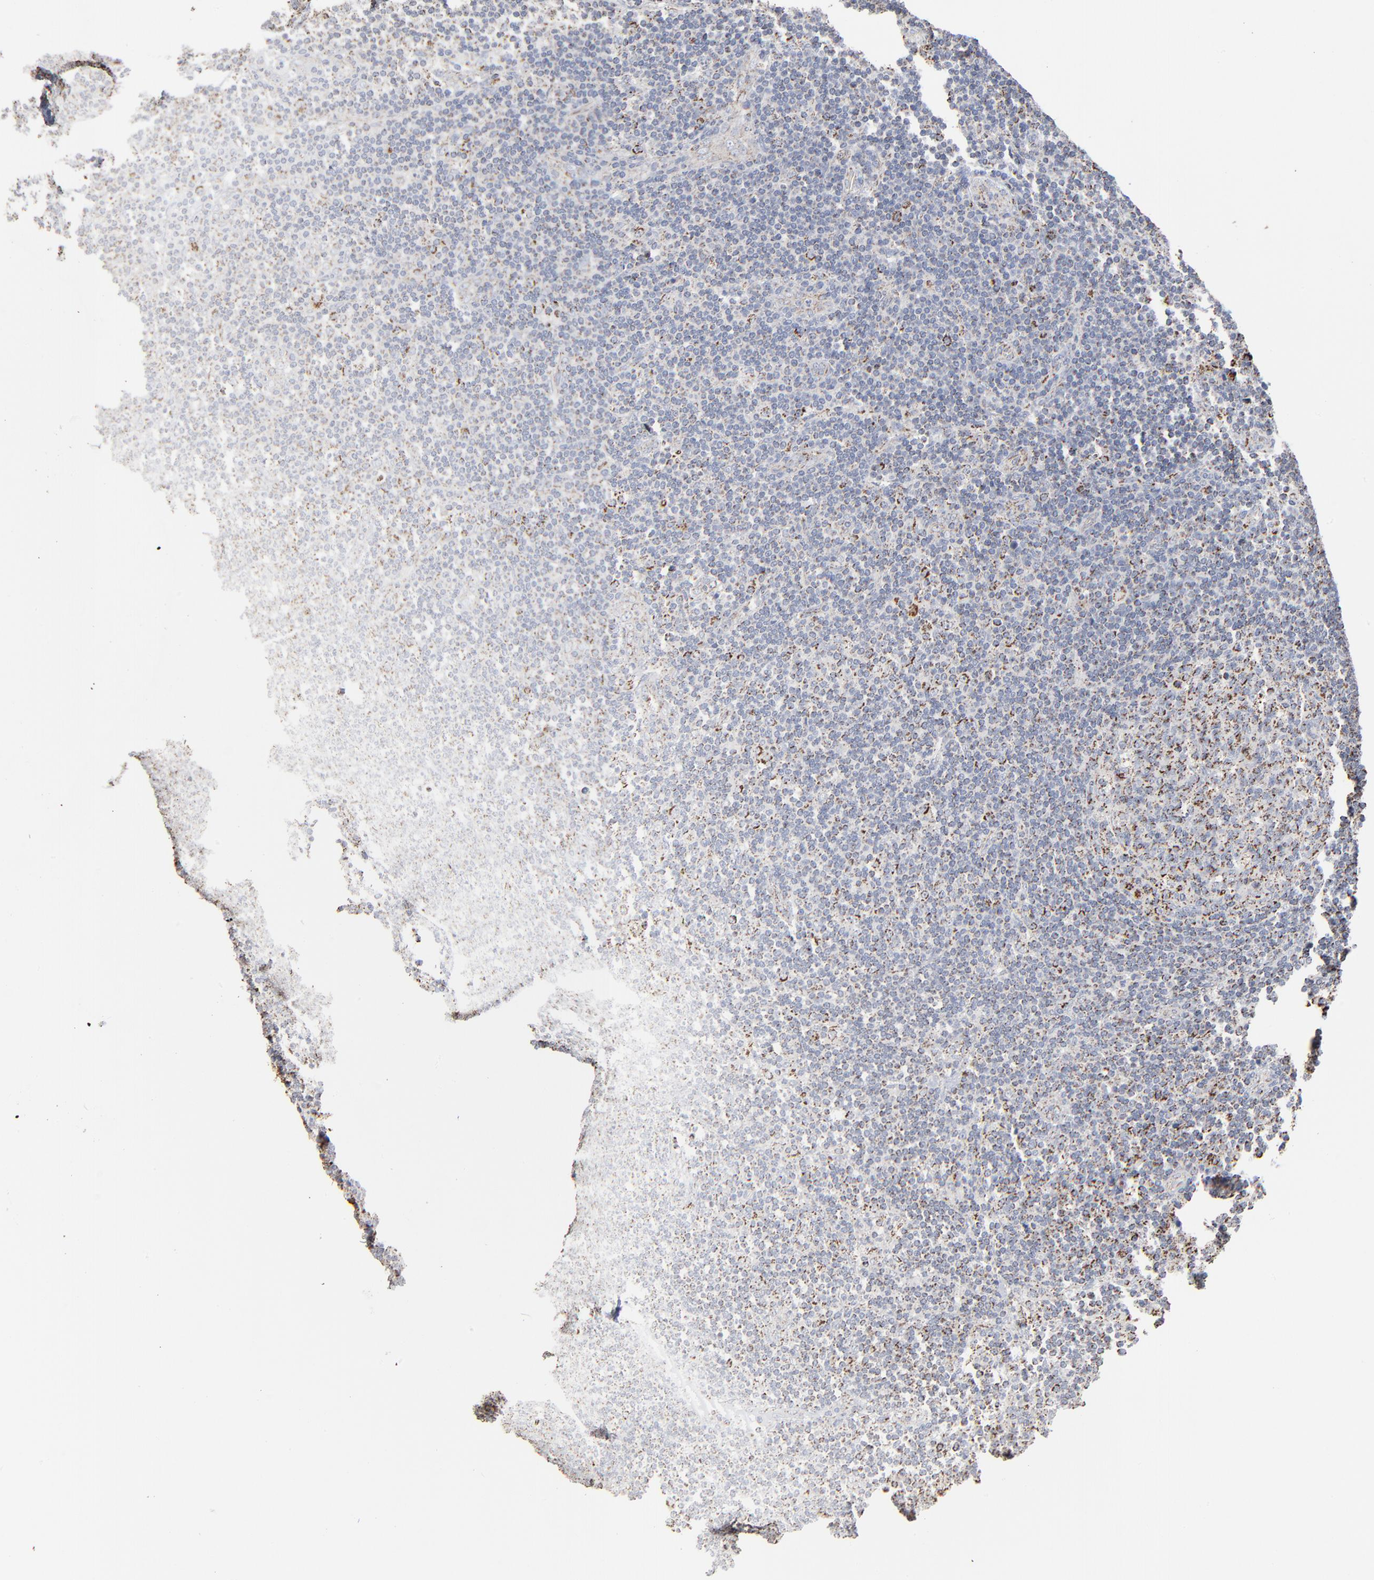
{"staining": {"intensity": "strong", "quantity": ">75%", "location": "cytoplasmic/membranous"}, "tissue": "lymph node", "cell_type": "Germinal center cells", "image_type": "normal", "snomed": [{"axis": "morphology", "description": "Normal tissue, NOS"}, {"axis": "morphology", "description": "Squamous cell carcinoma, metastatic, NOS"}, {"axis": "topography", "description": "Lymph node"}], "caption": "Immunohistochemistry (IHC) photomicrograph of unremarkable lymph node stained for a protein (brown), which displays high levels of strong cytoplasmic/membranous expression in approximately >75% of germinal center cells.", "gene": "UQCRC1", "patient": {"sex": "female", "age": 53}}